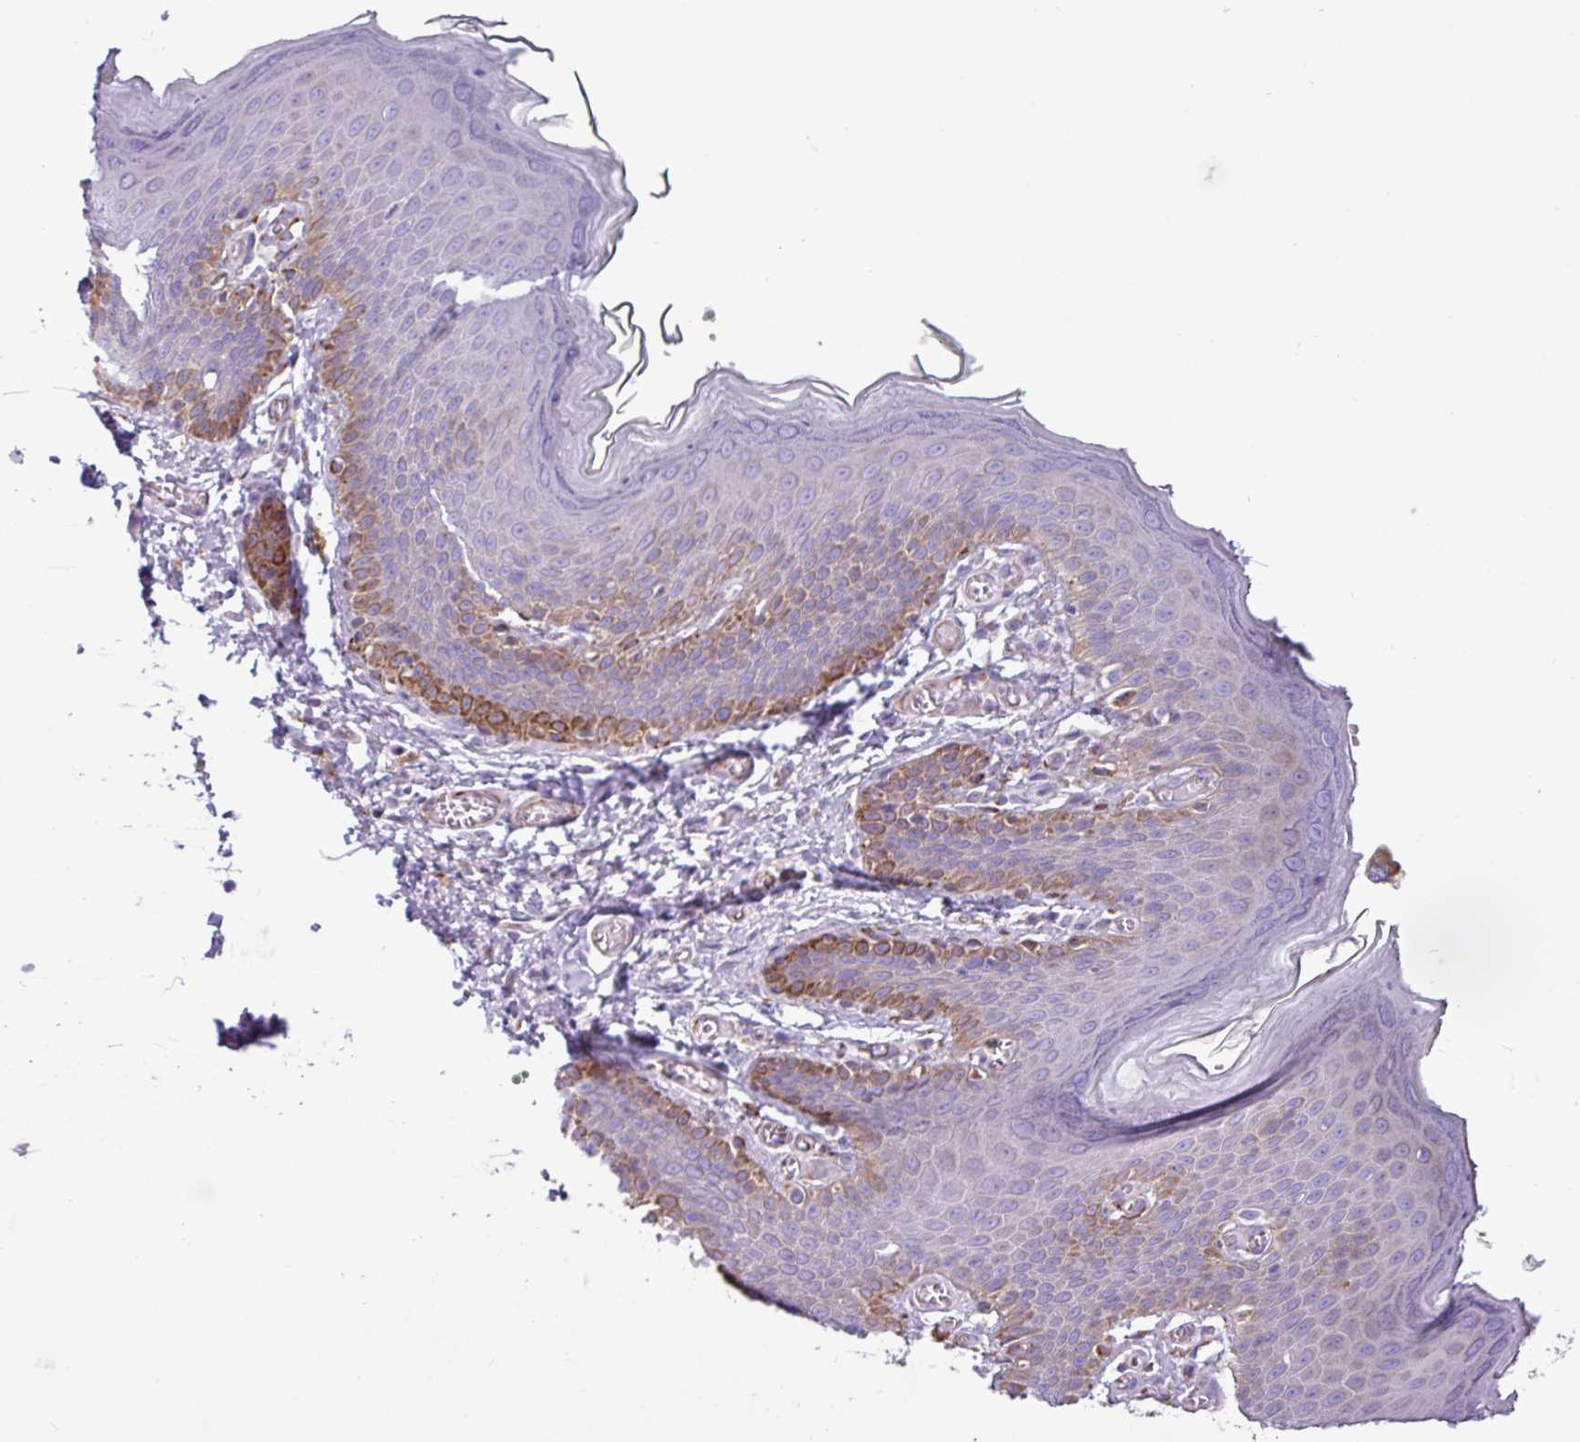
{"staining": {"intensity": "moderate", "quantity": "25%-75%", "location": "cytoplasmic/membranous"}, "tissue": "skin", "cell_type": "Epidermal cells", "image_type": "normal", "snomed": [{"axis": "morphology", "description": "Normal tissue, NOS"}, {"axis": "topography", "description": "Anal"}], "caption": "Immunohistochemistry of normal human skin displays medium levels of moderate cytoplasmic/membranous expression in about 25%-75% of epidermal cells.", "gene": "PPP1R35", "patient": {"sex": "female", "age": 40}}